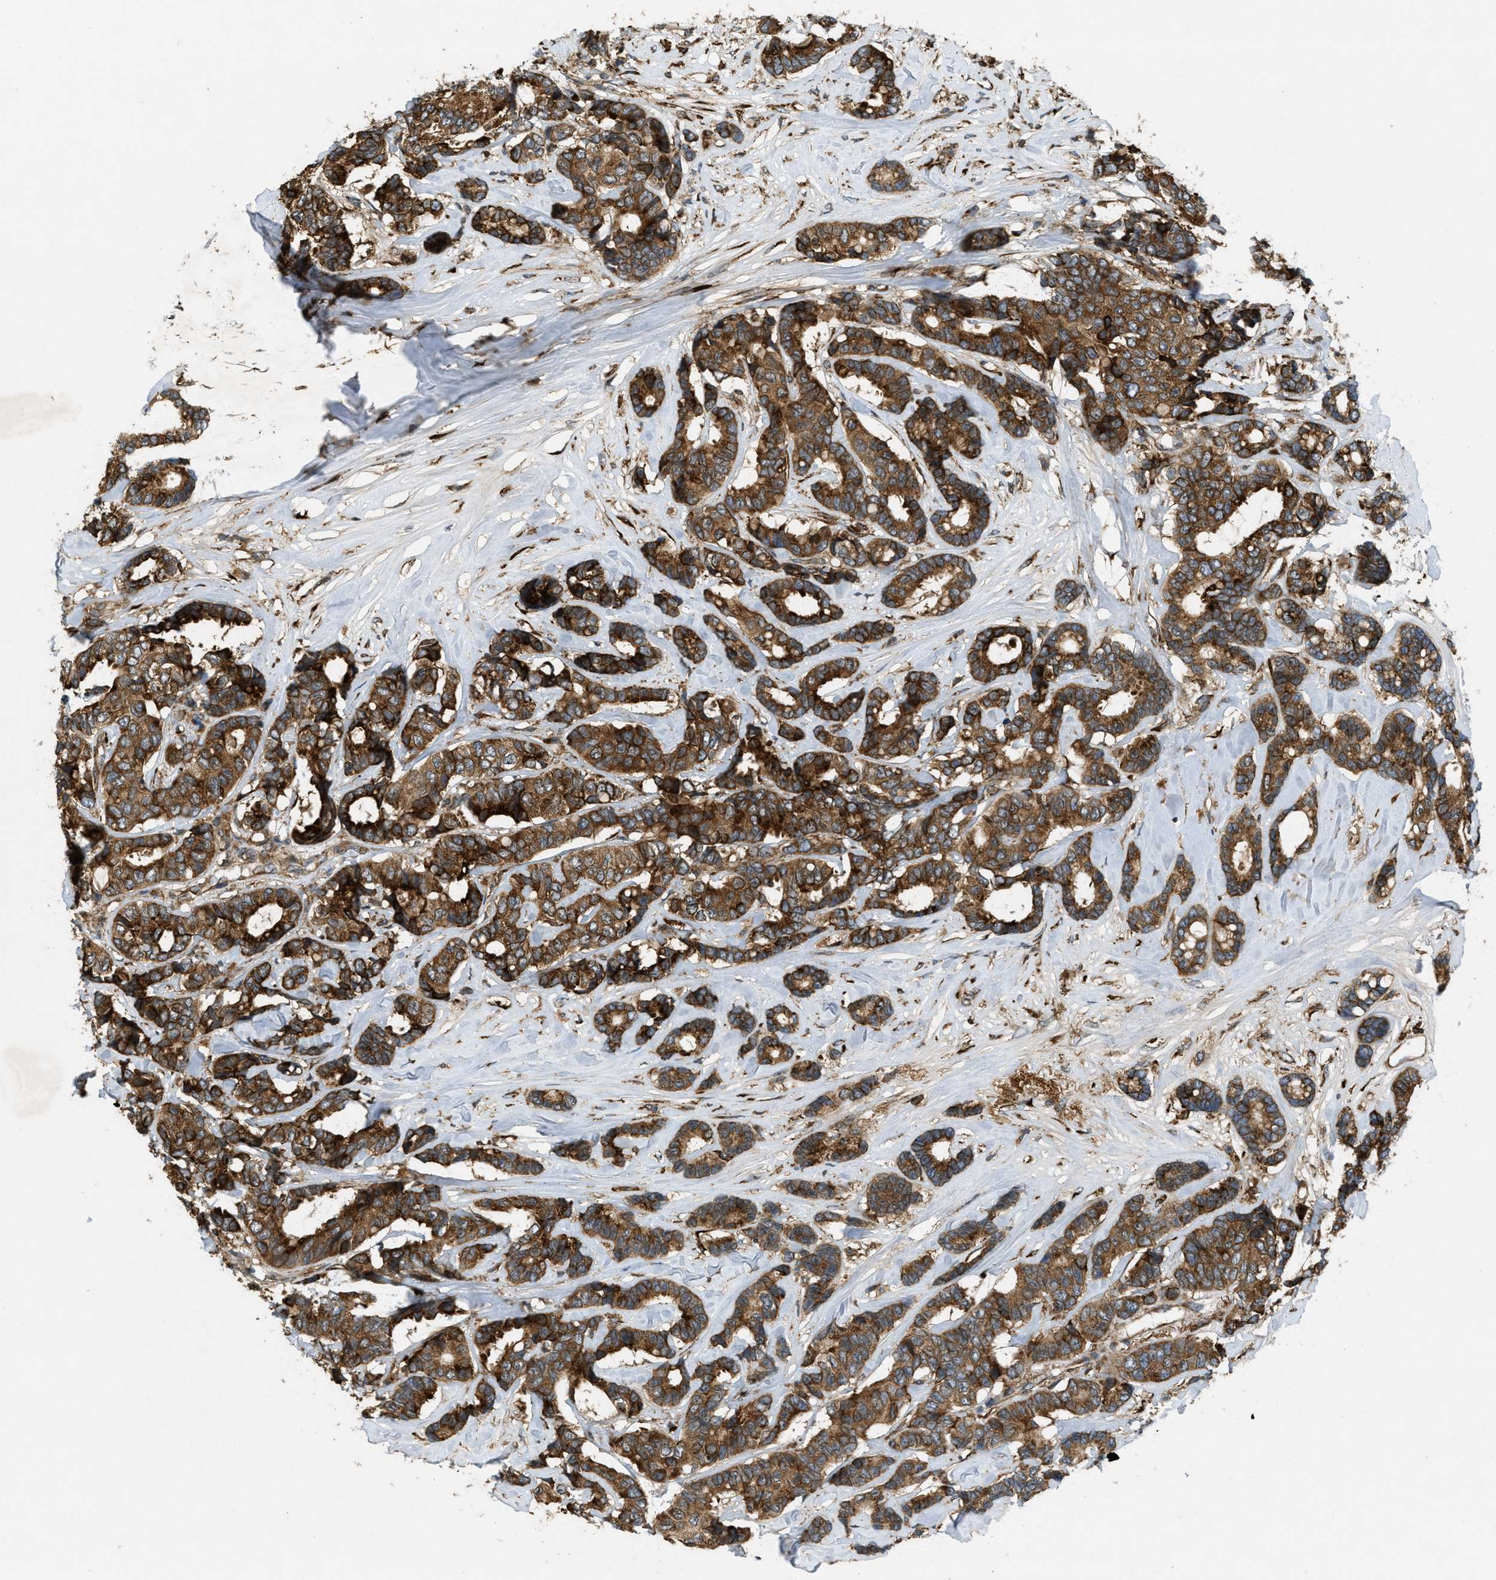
{"staining": {"intensity": "strong", "quantity": ">75%", "location": "cytoplasmic/membranous"}, "tissue": "breast cancer", "cell_type": "Tumor cells", "image_type": "cancer", "snomed": [{"axis": "morphology", "description": "Duct carcinoma"}, {"axis": "topography", "description": "Breast"}], "caption": "Intraductal carcinoma (breast) stained with DAB (3,3'-diaminobenzidine) immunohistochemistry shows high levels of strong cytoplasmic/membranous staining in about >75% of tumor cells.", "gene": "PCDH18", "patient": {"sex": "female", "age": 87}}